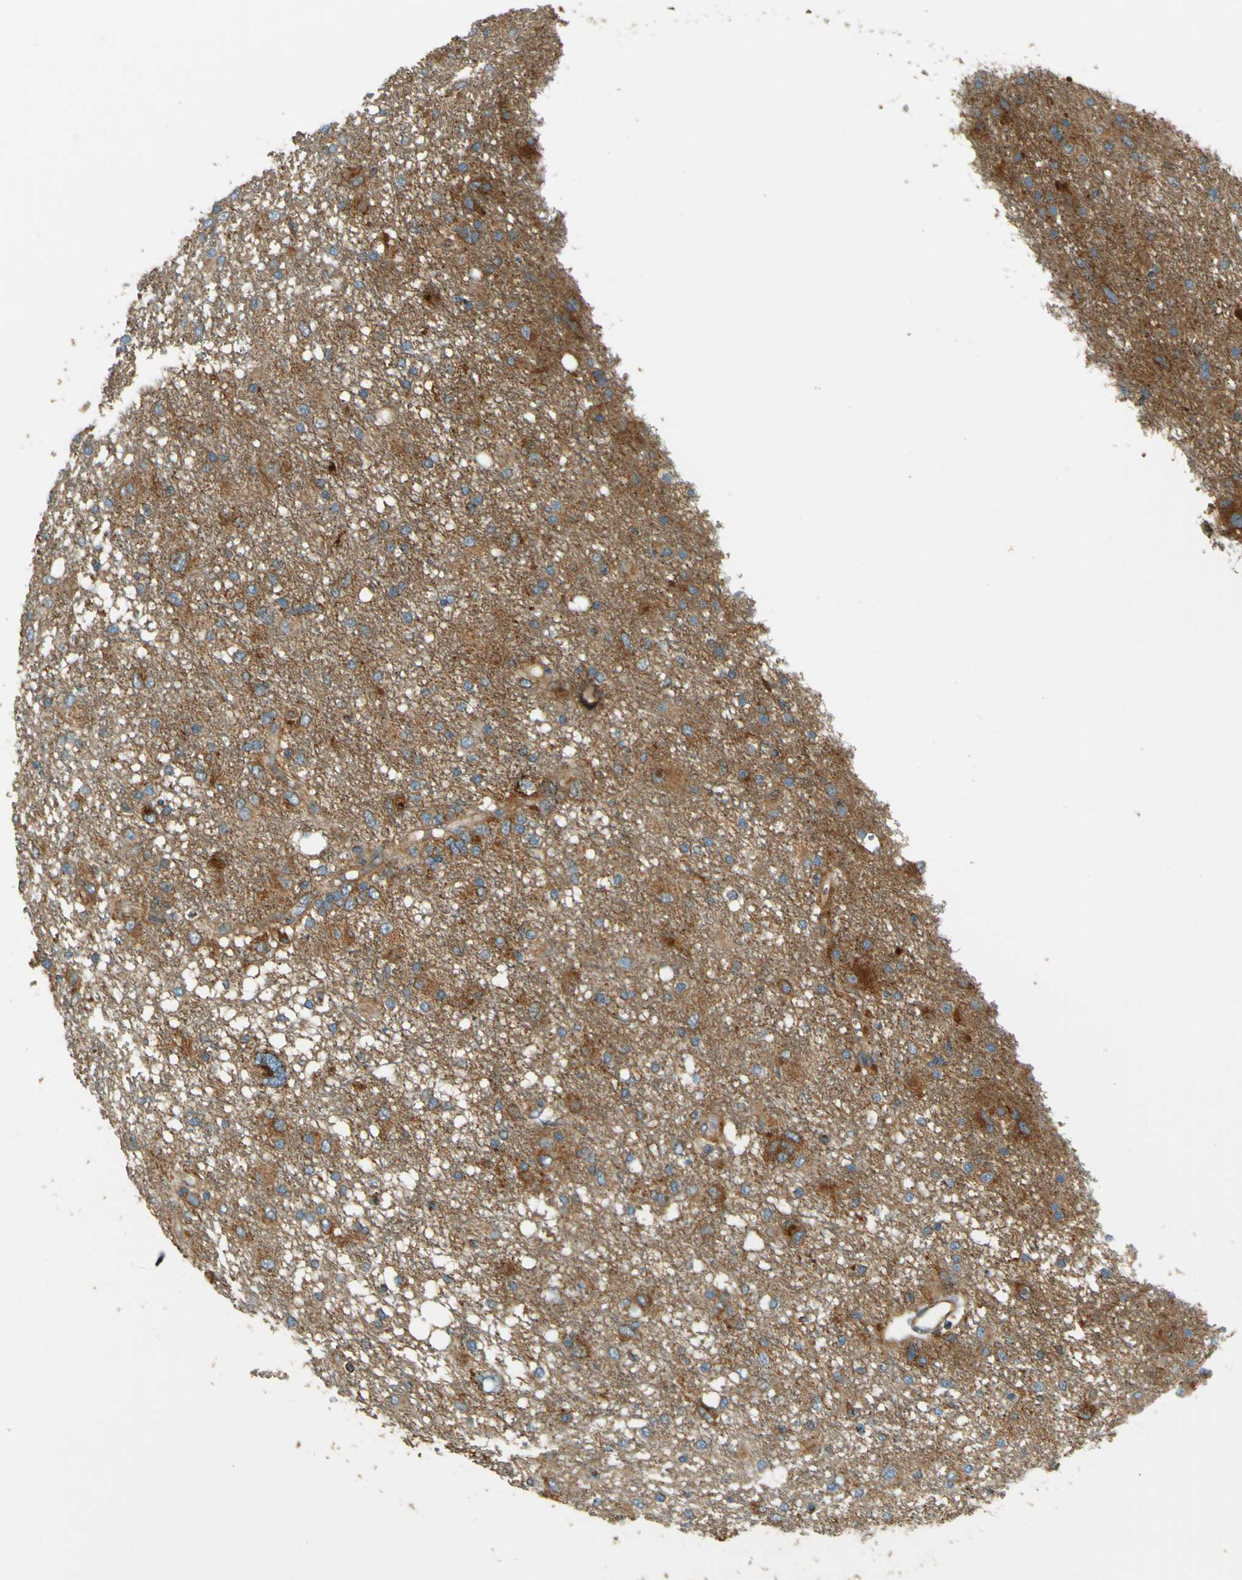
{"staining": {"intensity": "moderate", "quantity": "<25%", "location": "cytoplasmic/membranous"}, "tissue": "glioma", "cell_type": "Tumor cells", "image_type": "cancer", "snomed": [{"axis": "morphology", "description": "Glioma, malignant, High grade"}, {"axis": "topography", "description": "Brain"}], "caption": "DAB immunohistochemical staining of glioma displays moderate cytoplasmic/membranous protein expression in approximately <25% of tumor cells.", "gene": "DNAJC5", "patient": {"sex": "female", "age": 59}}